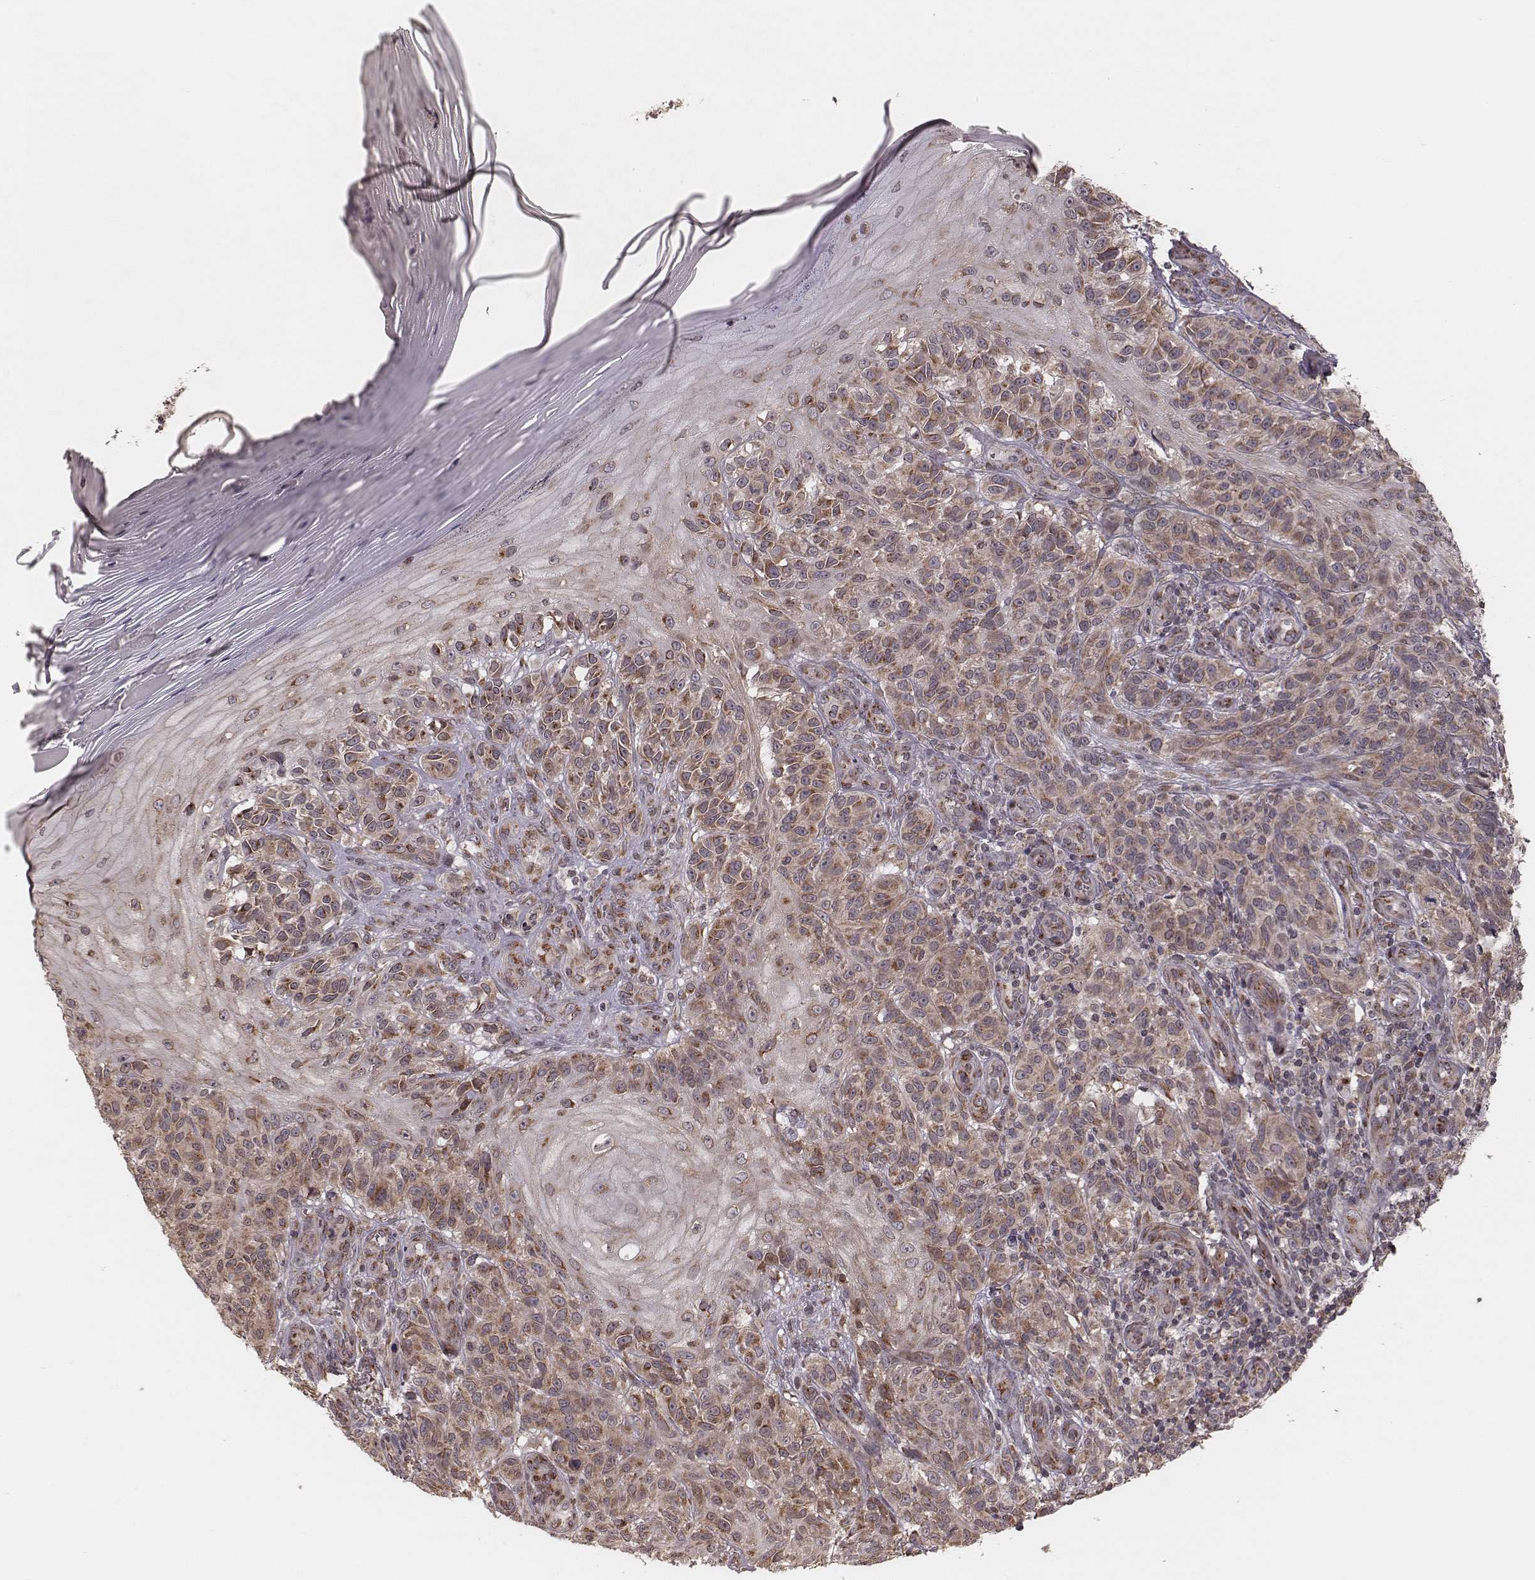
{"staining": {"intensity": "moderate", "quantity": ">75%", "location": "cytoplasmic/membranous"}, "tissue": "melanoma", "cell_type": "Tumor cells", "image_type": "cancer", "snomed": [{"axis": "morphology", "description": "Malignant melanoma, NOS"}, {"axis": "topography", "description": "Skin"}], "caption": "Human melanoma stained for a protein (brown) demonstrates moderate cytoplasmic/membranous positive positivity in about >75% of tumor cells.", "gene": "MYO19", "patient": {"sex": "female", "age": 53}}